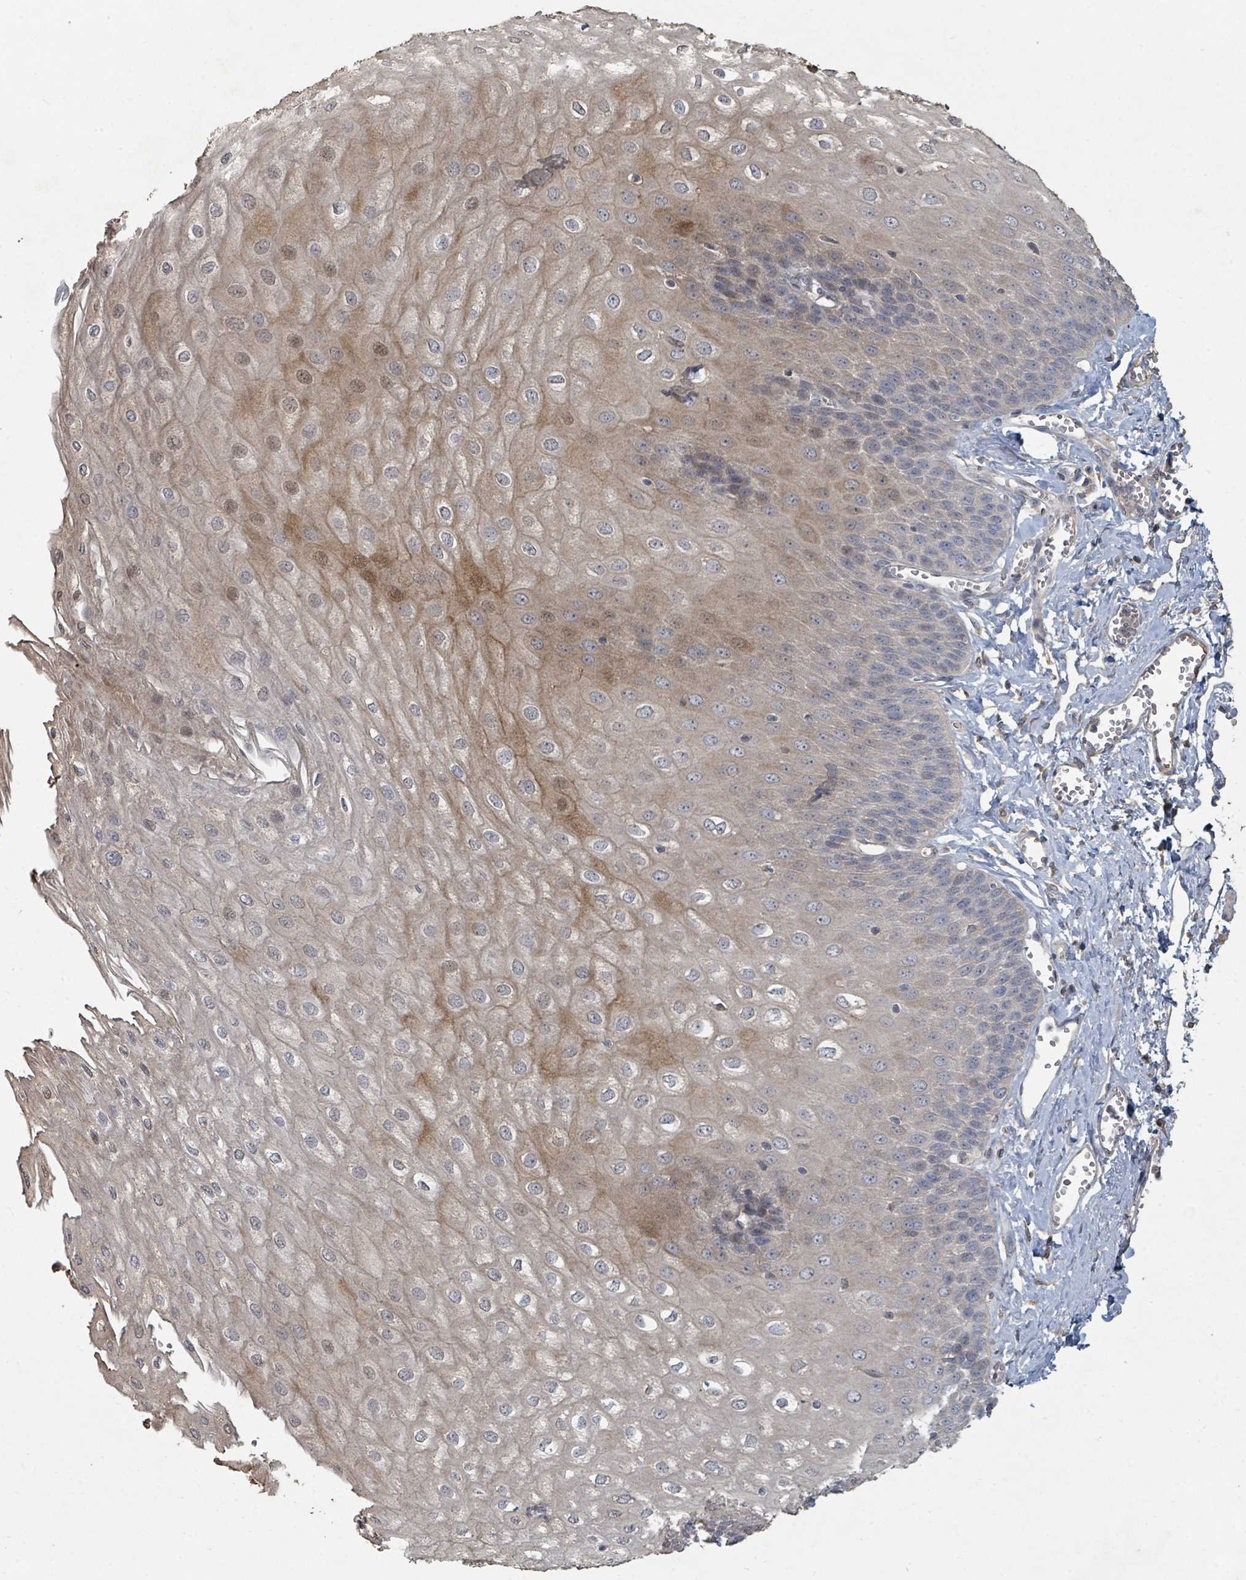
{"staining": {"intensity": "moderate", "quantity": "25%-75%", "location": "cytoplasmic/membranous,nuclear"}, "tissue": "esophagus", "cell_type": "Squamous epithelial cells", "image_type": "normal", "snomed": [{"axis": "morphology", "description": "Normal tissue, NOS"}, {"axis": "topography", "description": "Esophagus"}], "caption": "Moderate cytoplasmic/membranous,nuclear positivity is appreciated in approximately 25%-75% of squamous epithelial cells in benign esophagus.", "gene": "WDFY1", "patient": {"sex": "male", "age": 60}}